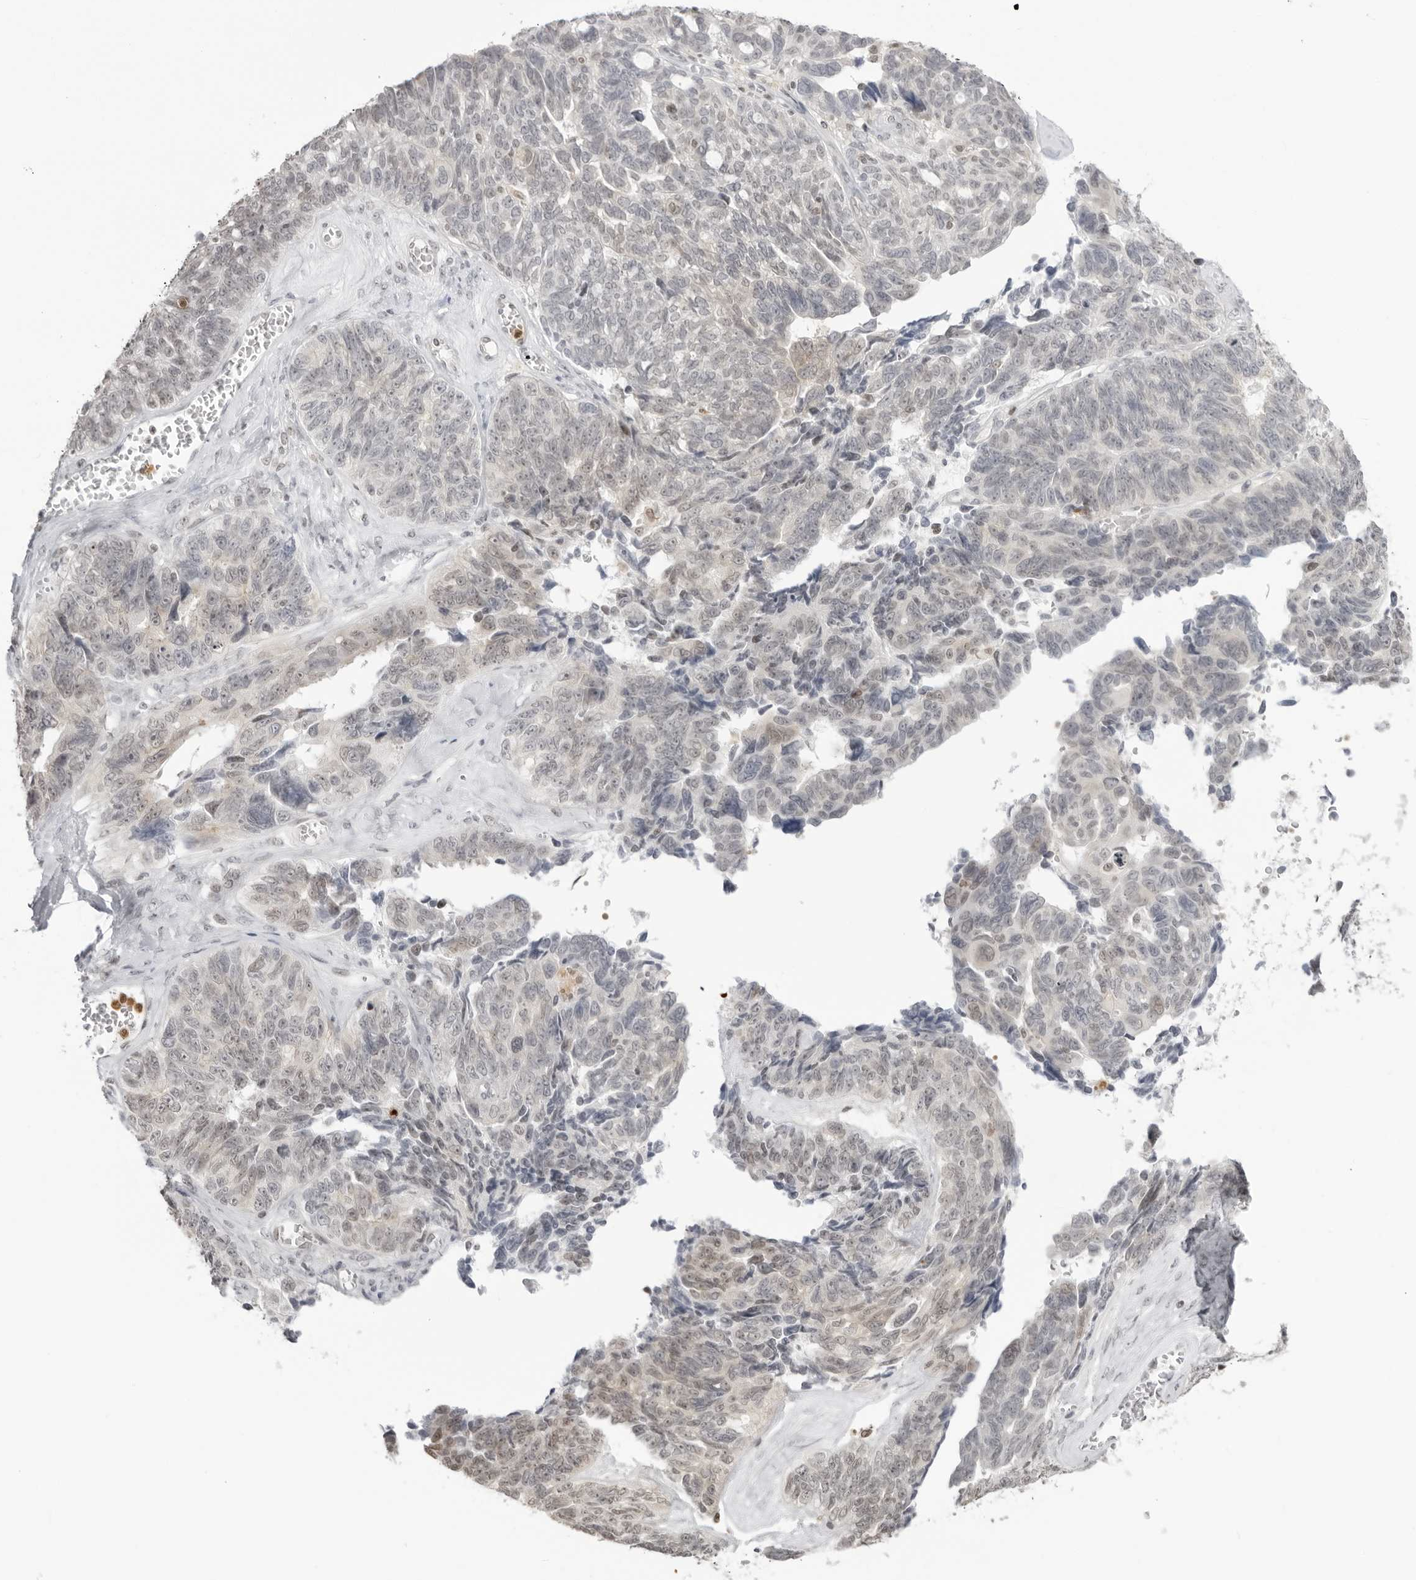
{"staining": {"intensity": "weak", "quantity": "<25%", "location": "nuclear"}, "tissue": "ovarian cancer", "cell_type": "Tumor cells", "image_type": "cancer", "snomed": [{"axis": "morphology", "description": "Cystadenocarcinoma, serous, NOS"}, {"axis": "topography", "description": "Ovary"}], "caption": "Protein analysis of serous cystadenocarcinoma (ovarian) exhibits no significant expression in tumor cells. (DAB immunohistochemistry with hematoxylin counter stain).", "gene": "RNF146", "patient": {"sex": "female", "age": 79}}